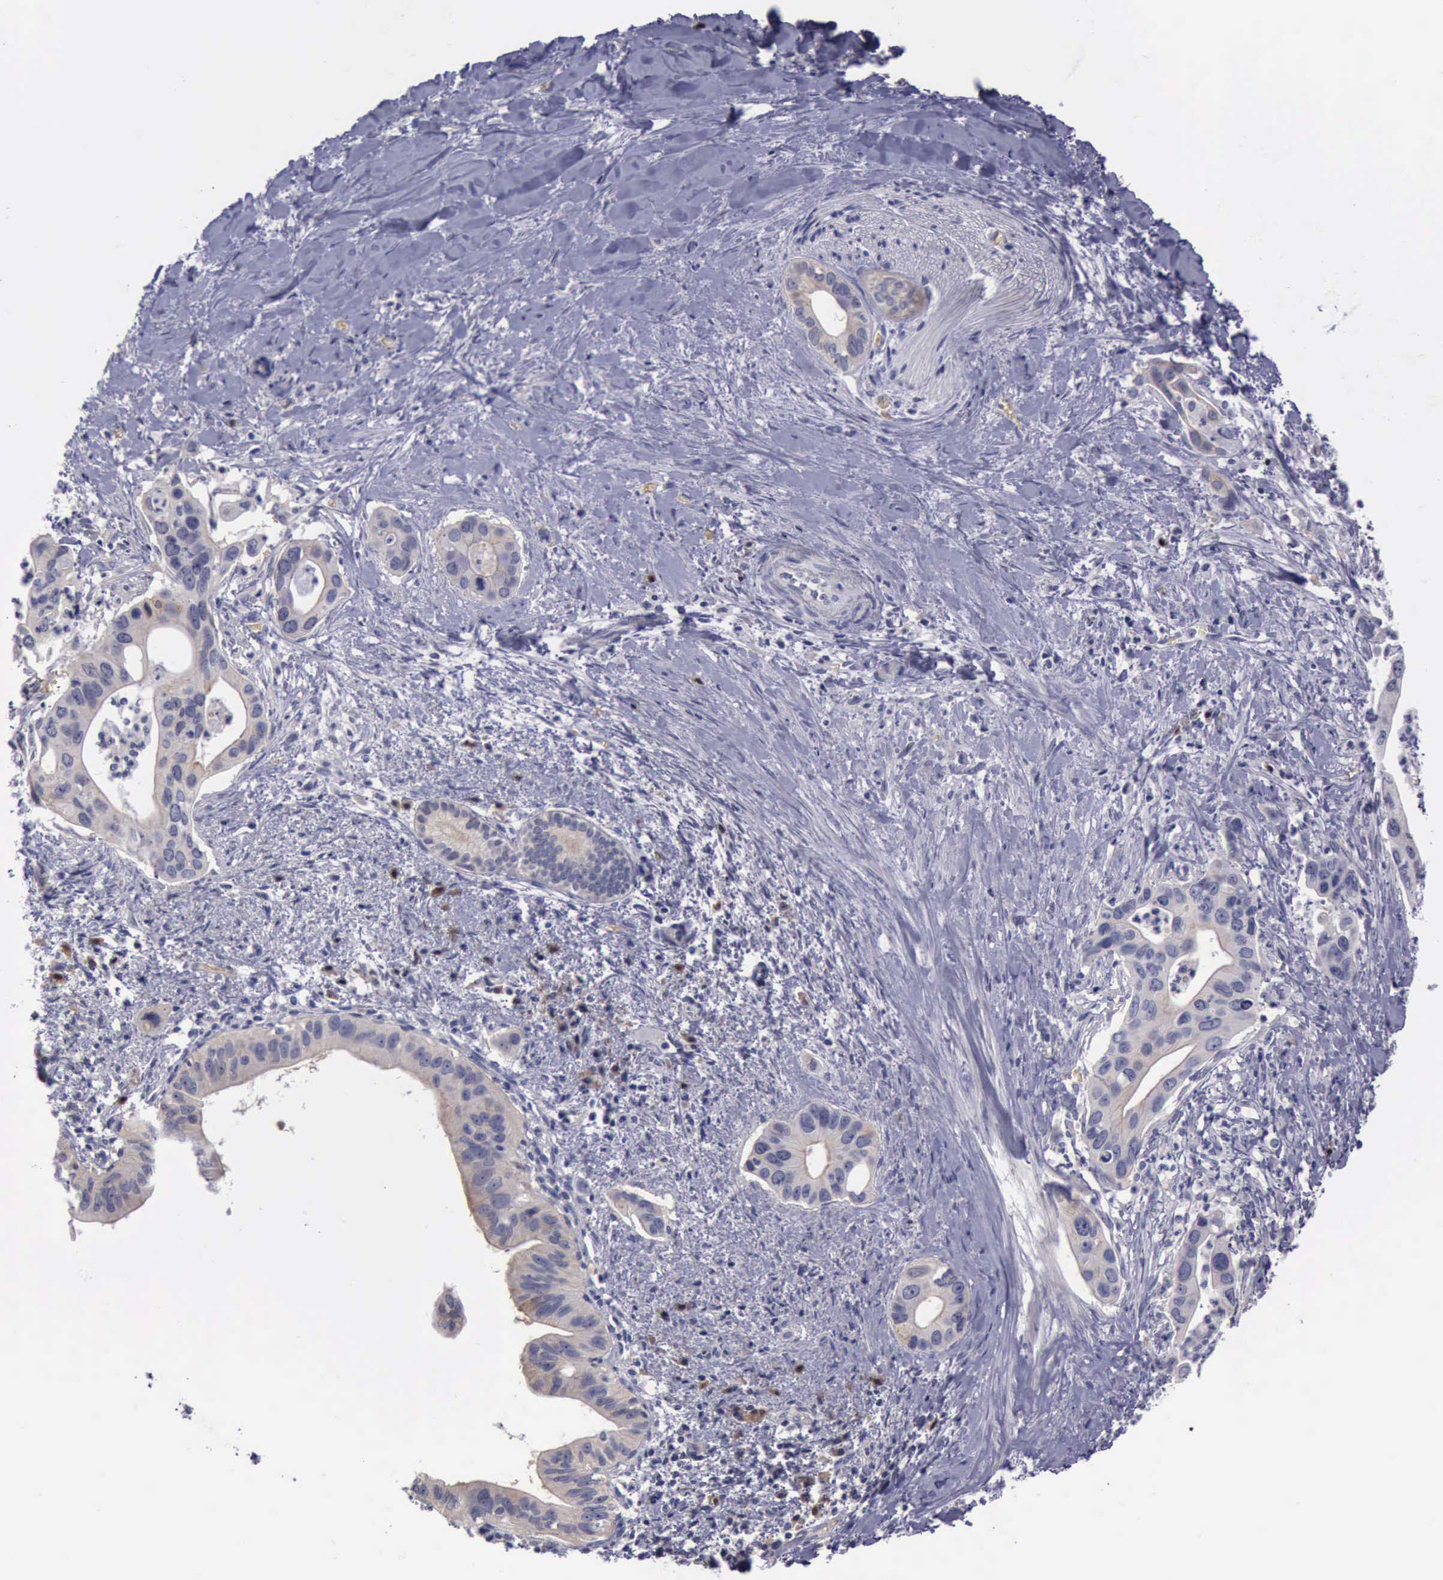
{"staining": {"intensity": "weak", "quantity": "<25%", "location": "cytoplasmic/membranous"}, "tissue": "liver cancer", "cell_type": "Tumor cells", "image_type": "cancer", "snomed": [{"axis": "morphology", "description": "Cholangiocarcinoma"}, {"axis": "topography", "description": "Liver"}], "caption": "Liver cholangiocarcinoma was stained to show a protein in brown. There is no significant positivity in tumor cells.", "gene": "CEP128", "patient": {"sex": "female", "age": 65}}